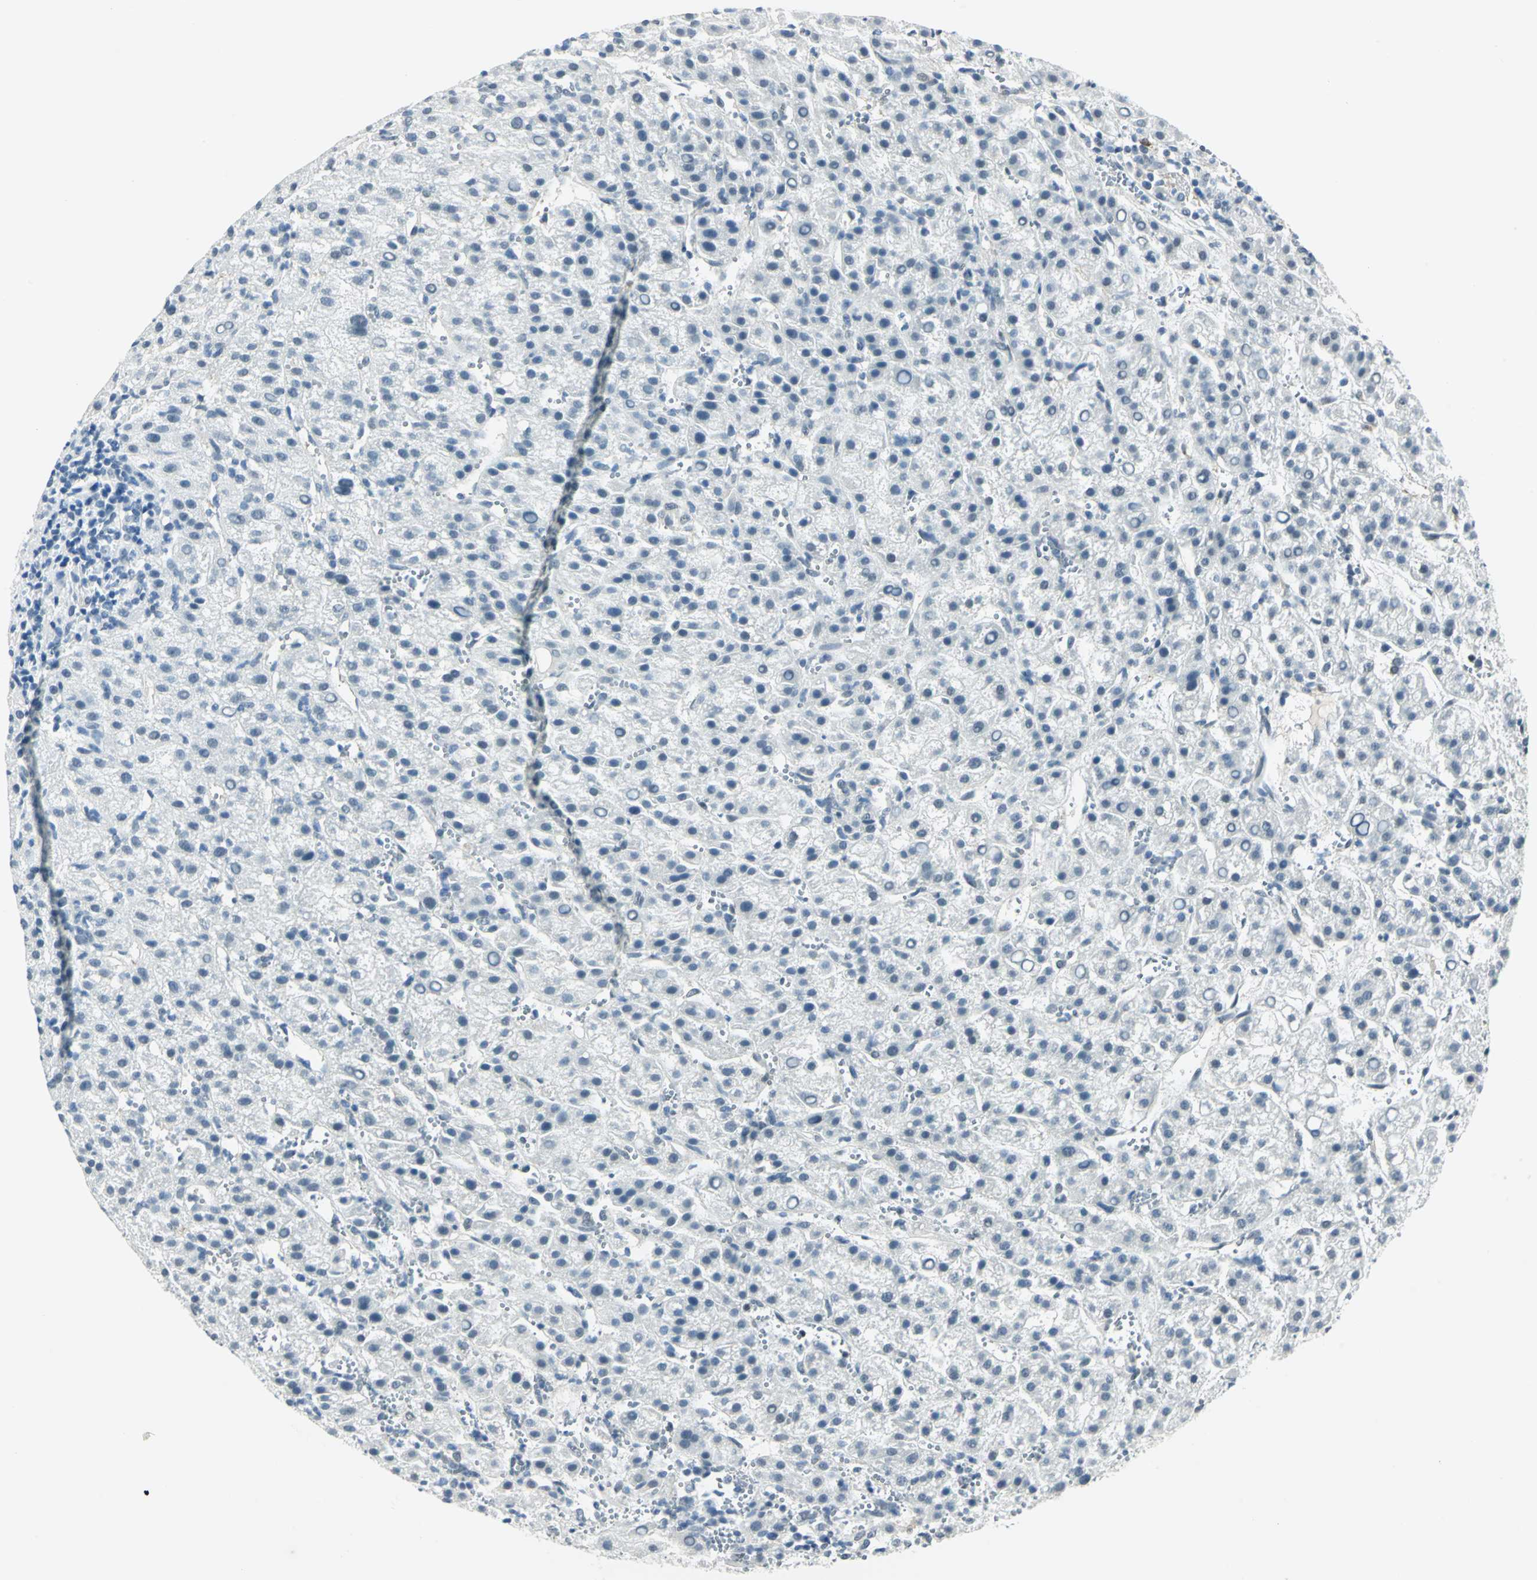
{"staining": {"intensity": "negative", "quantity": "none", "location": "none"}, "tissue": "liver cancer", "cell_type": "Tumor cells", "image_type": "cancer", "snomed": [{"axis": "morphology", "description": "Carcinoma, Hepatocellular, NOS"}, {"axis": "topography", "description": "Liver"}], "caption": "A histopathology image of liver cancer stained for a protein exhibits no brown staining in tumor cells.", "gene": "MTMR10", "patient": {"sex": "female", "age": 58}}